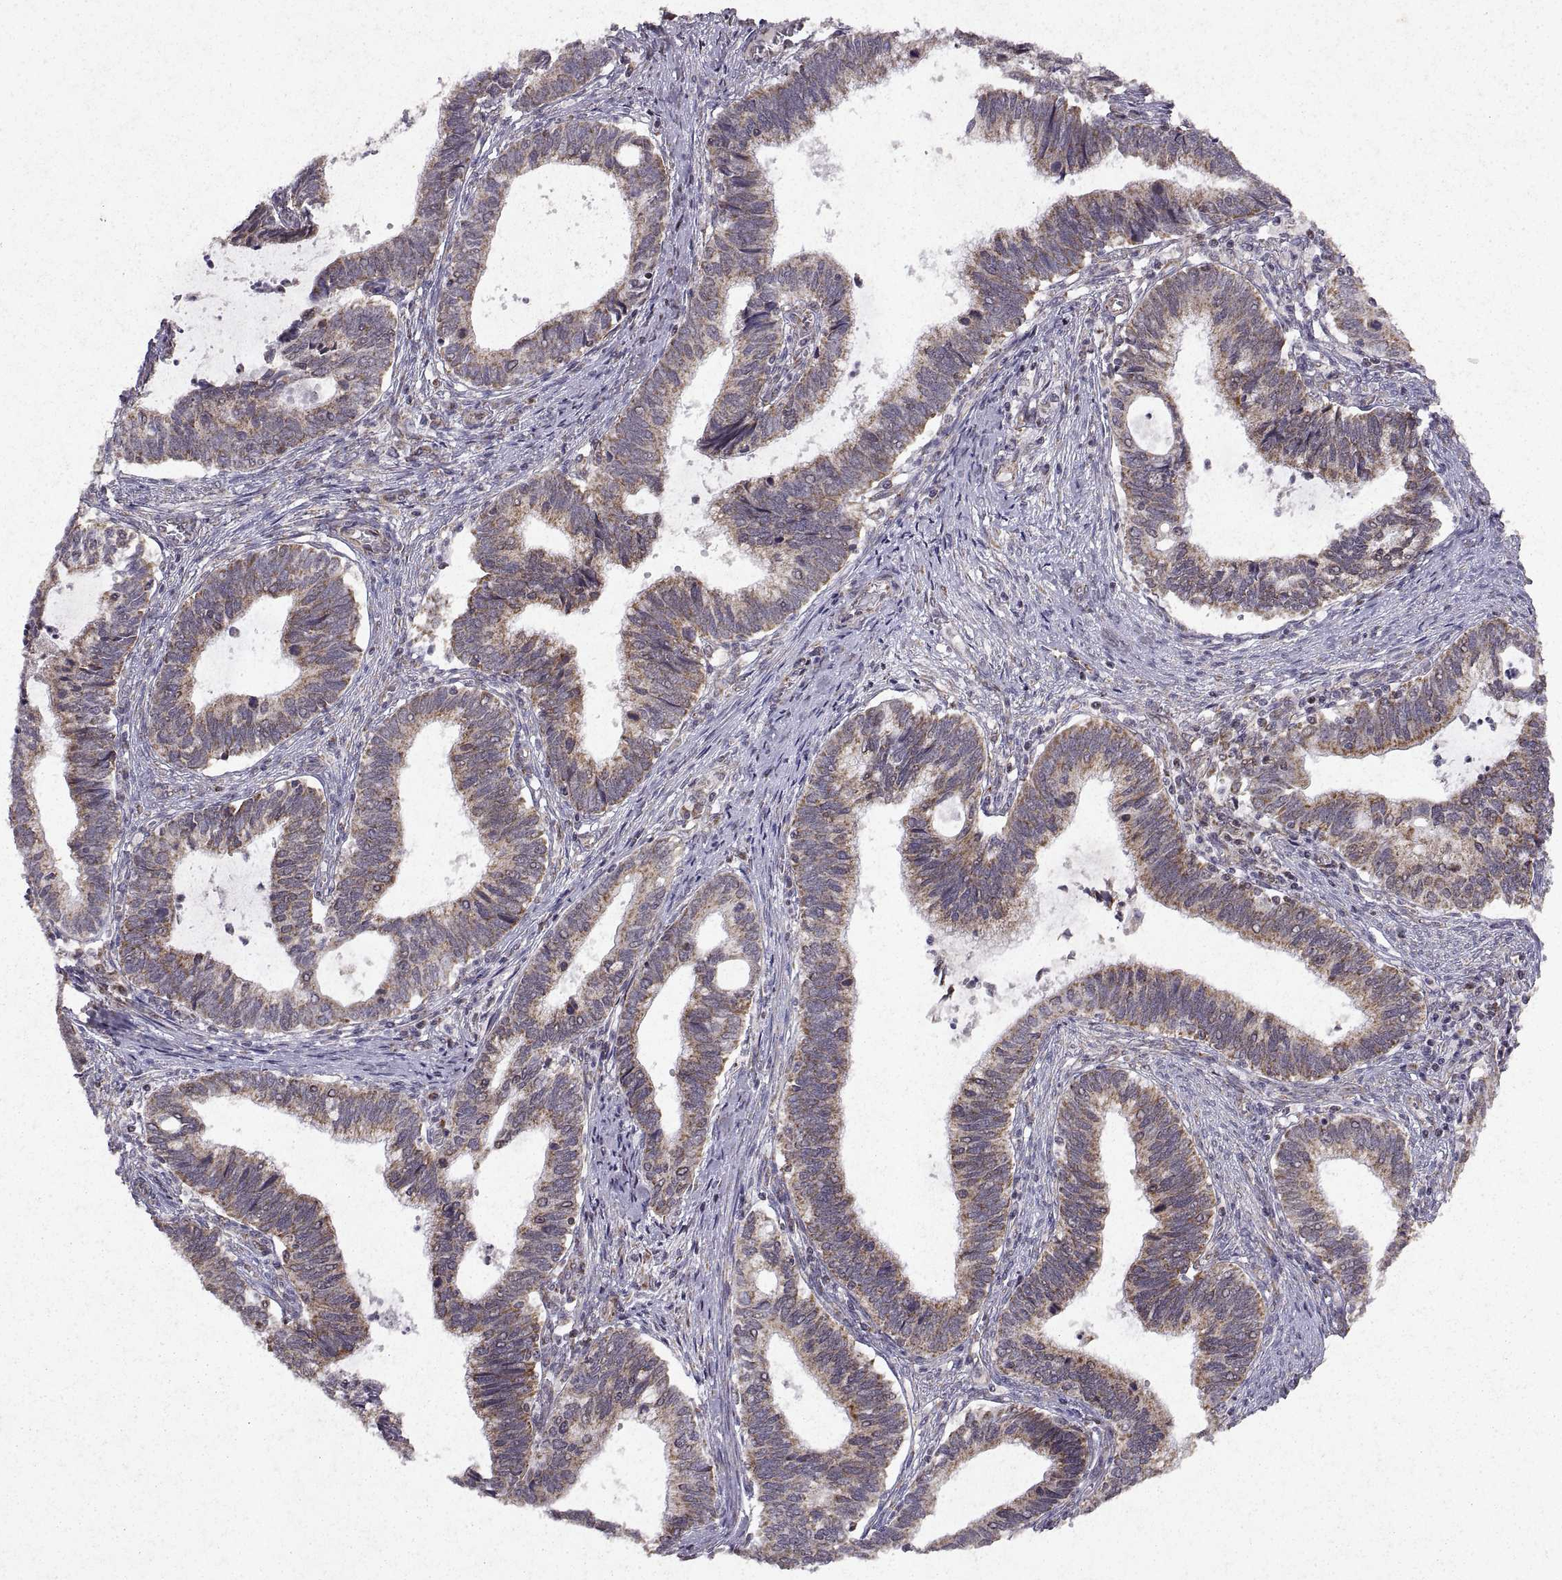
{"staining": {"intensity": "weak", "quantity": ">75%", "location": "cytoplasmic/membranous"}, "tissue": "cervical cancer", "cell_type": "Tumor cells", "image_type": "cancer", "snomed": [{"axis": "morphology", "description": "Adenocarcinoma, NOS"}, {"axis": "topography", "description": "Cervix"}], "caption": "Cervical adenocarcinoma was stained to show a protein in brown. There is low levels of weak cytoplasmic/membranous staining in approximately >75% of tumor cells.", "gene": "MANBAL", "patient": {"sex": "female", "age": 42}}